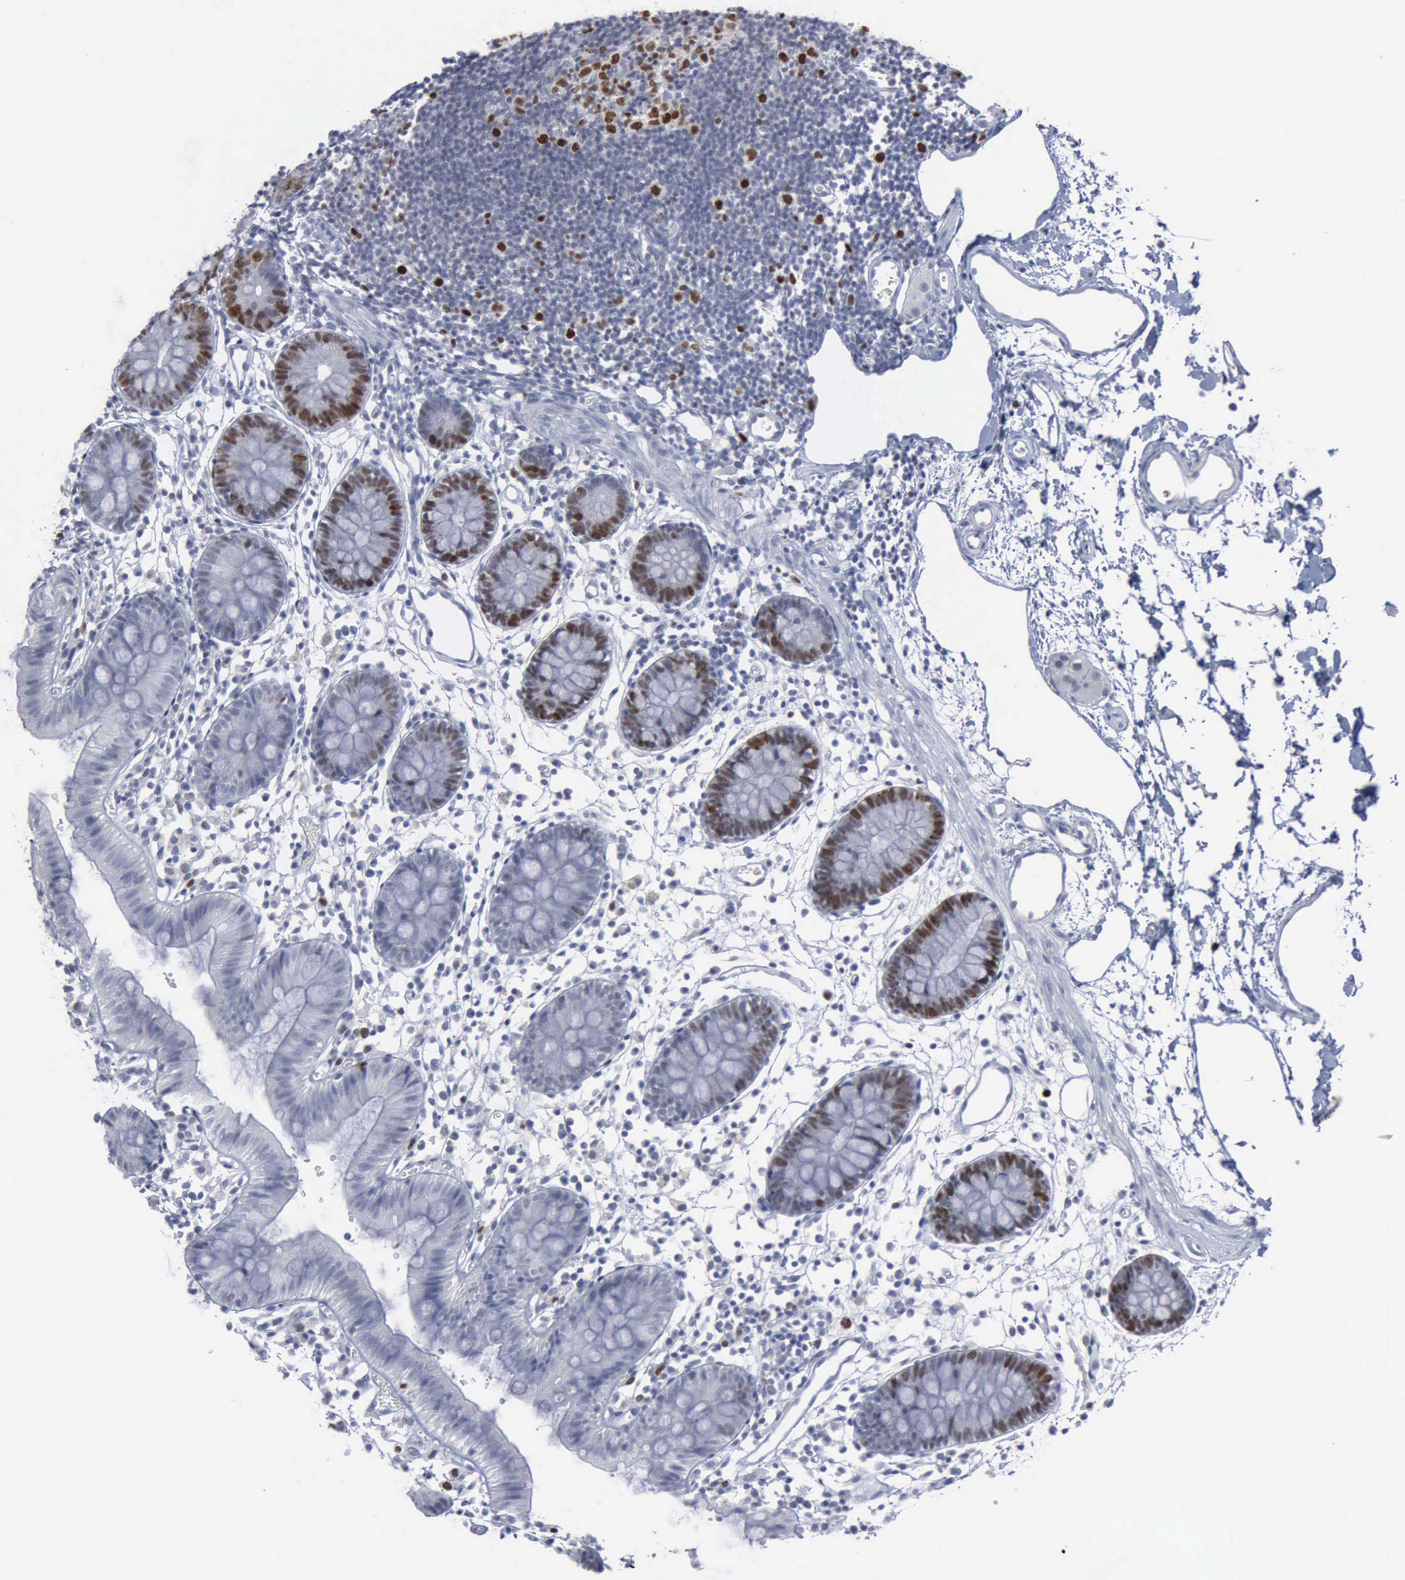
{"staining": {"intensity": "negative", "quantity": "none", "location": "none"}, "tissue": "colon", "cell_type": "Endothelial cells", "image_type": "normal", "snomed": [{"axis": "morphology", "description": "Normal tissue, NOS"}, {"axis": "topography", "description": "Colon"}], "caption": "Immunohistochemistry (IHC) image of unremarkable colon: colon stained with DAB (3,3'-diaminobenzidine) displays no significant protein staining in endothelial cells.", "gene": "MCM5", "patient": {"sex": "male", "age": 14}}